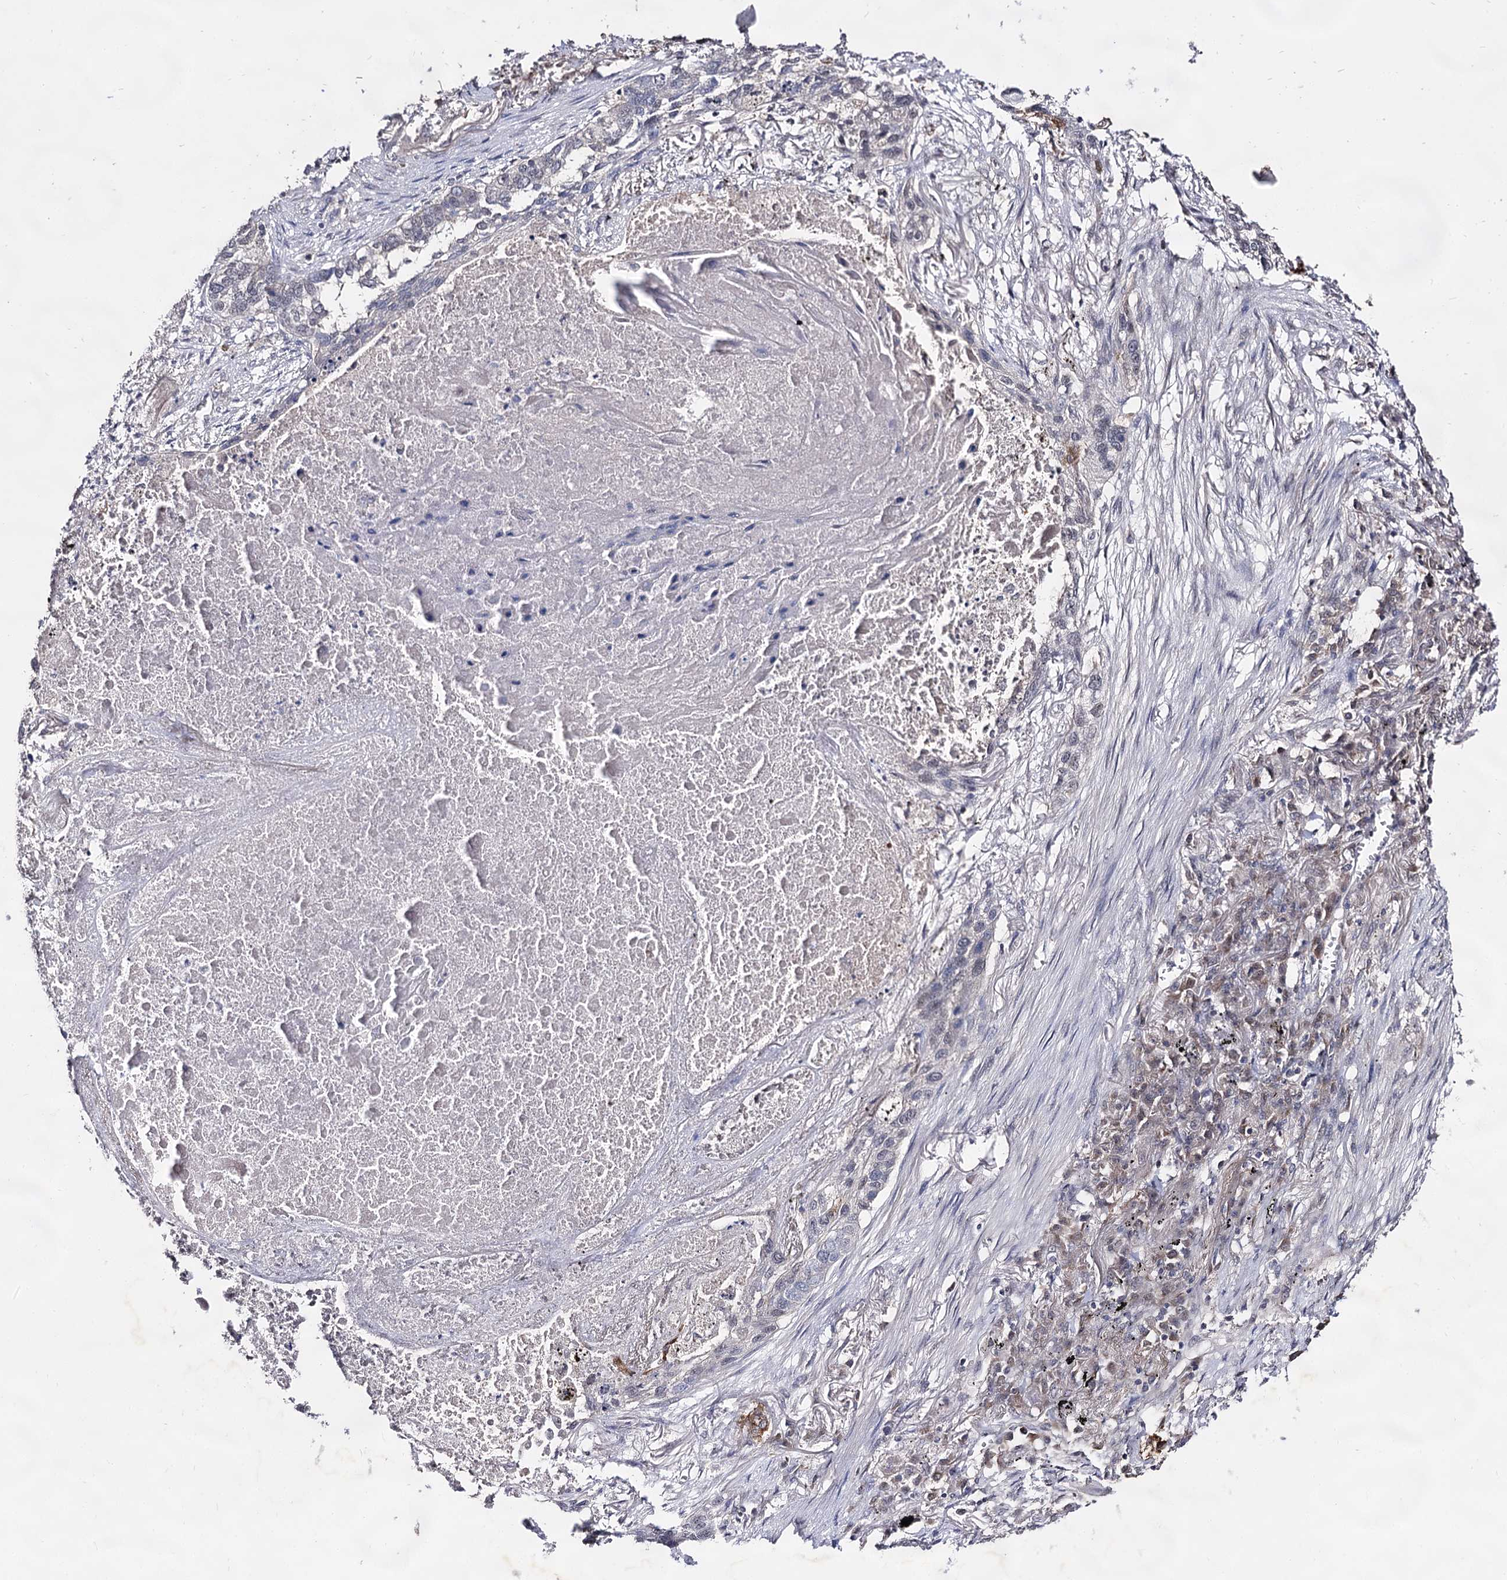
{"staining": {"intensity": "negative", "quantity": "none", "location": "none"}, "tissue": "lung cancer", "cell_type": "Tumor cells", "image_type": "cancer", "snomed": [{"axis": "morphology", "description": "Squamous cell carcinoma, NOS"}, {"axis": "topography", "description": "Lung"}], "caption": "The photomicrograph exhibits no staining of tumor cells in squamous cell carcinoma (lung).", "gene": "ARFIP2", "patient": {"sex": "female", "age": 63}}